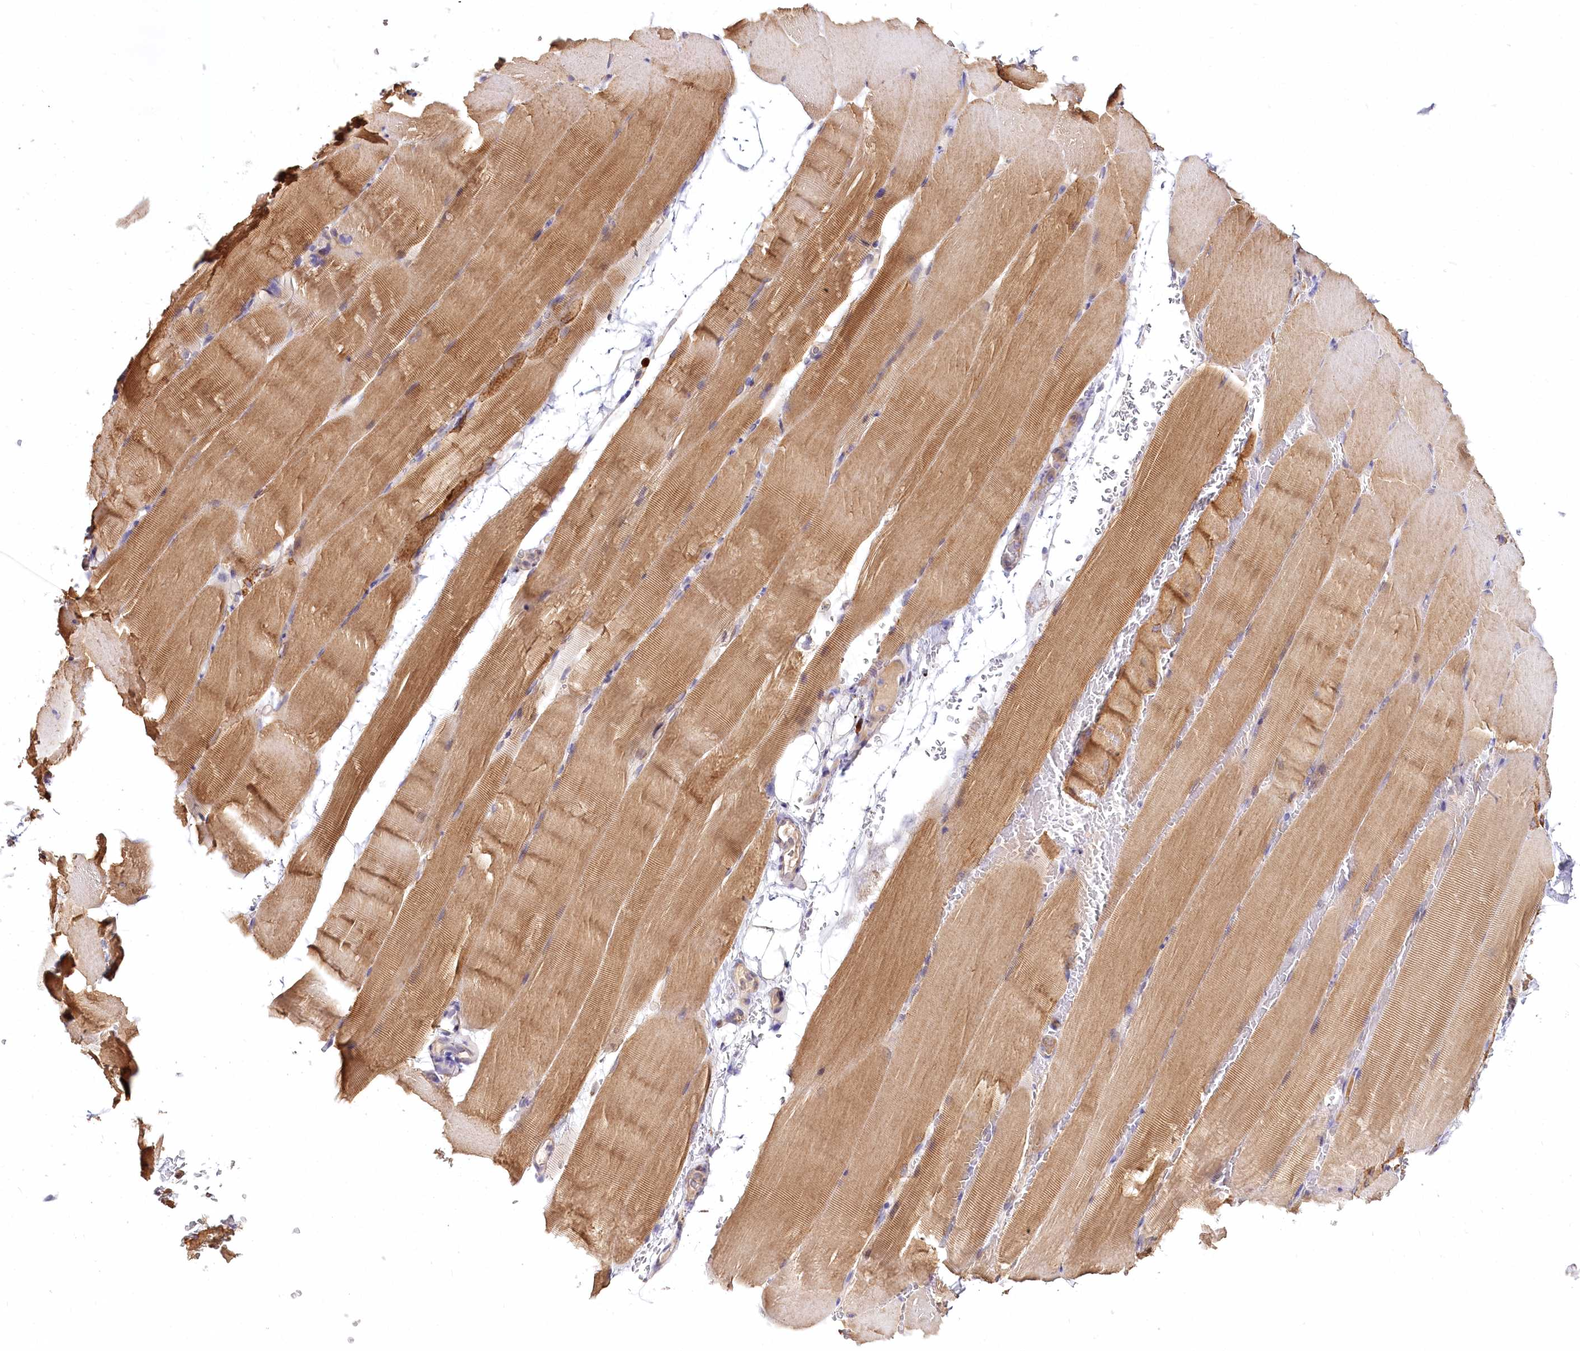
{"staining": {"intensity": "moderate", "quantity": ">75%", "location": "cytoplasmic/membranous"}, "tissue": "skeletal muscle", "cell_type": "Myocytes", "image_type": "normal", "snomed": [{"axis": "morphology", "description": "Normal tissue, NOS"}, {"axis": "topography", "description": "Skeletal muscle"}, {"axis": "topography", "description": "Parathyroid gland"}], "caption": "Immunohistochemistry (IHC) histopathology image of unremarkable skeletal muscle: skeletal muscle stained using IHC reveals medium levels of moderate protein expression localized specifically in the cytoplasmic/membranous of myocytes, appearing as a cytoplasmic/membranous brown color.", "gene": "VWA5A", "patient": {"sex": "female", "age": 37}}